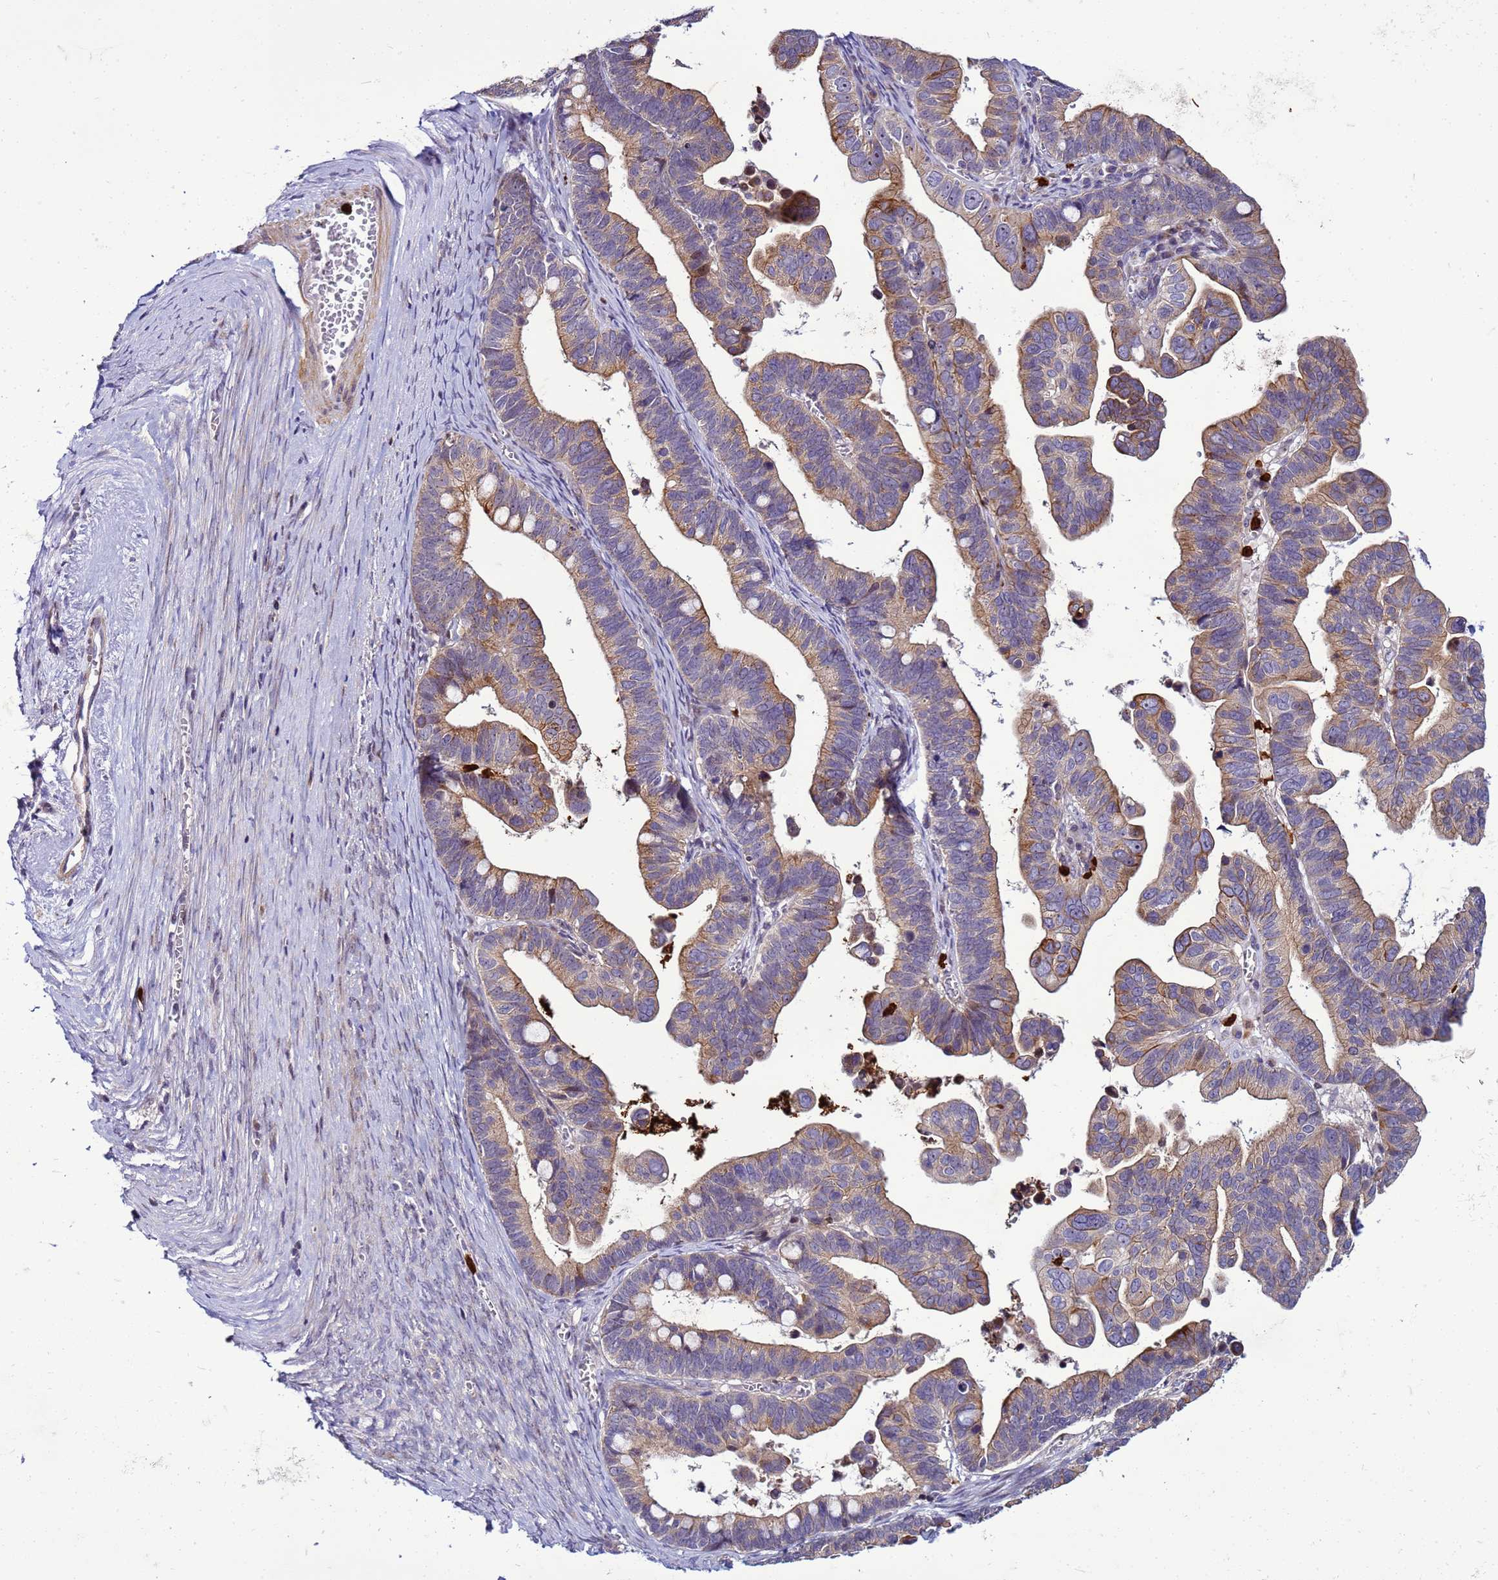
{"staining": {"intensity": "moderate", "quantity": ">75%", "location": "cytoplasmic/membranous"}, "tissue": "ovarian cancer", "cell_type": "Tumor cells", "image_type": "cancer", "snomed": [{"axis": "morphology", "description": "Cystadenocarcinoma, serous, NOS"}, {"axis": "topography", "description": "Ovary"}], "caption": "Immunohistochemical staining of human serous cystadenocarcinoma (ovarian) exhibits medium levels of moderate cytoplasmic/membranous protein expression in approximately >75% of tumor cells.", "gene": "VPS4B", "patient": {"sex": "female", "age": 56}}